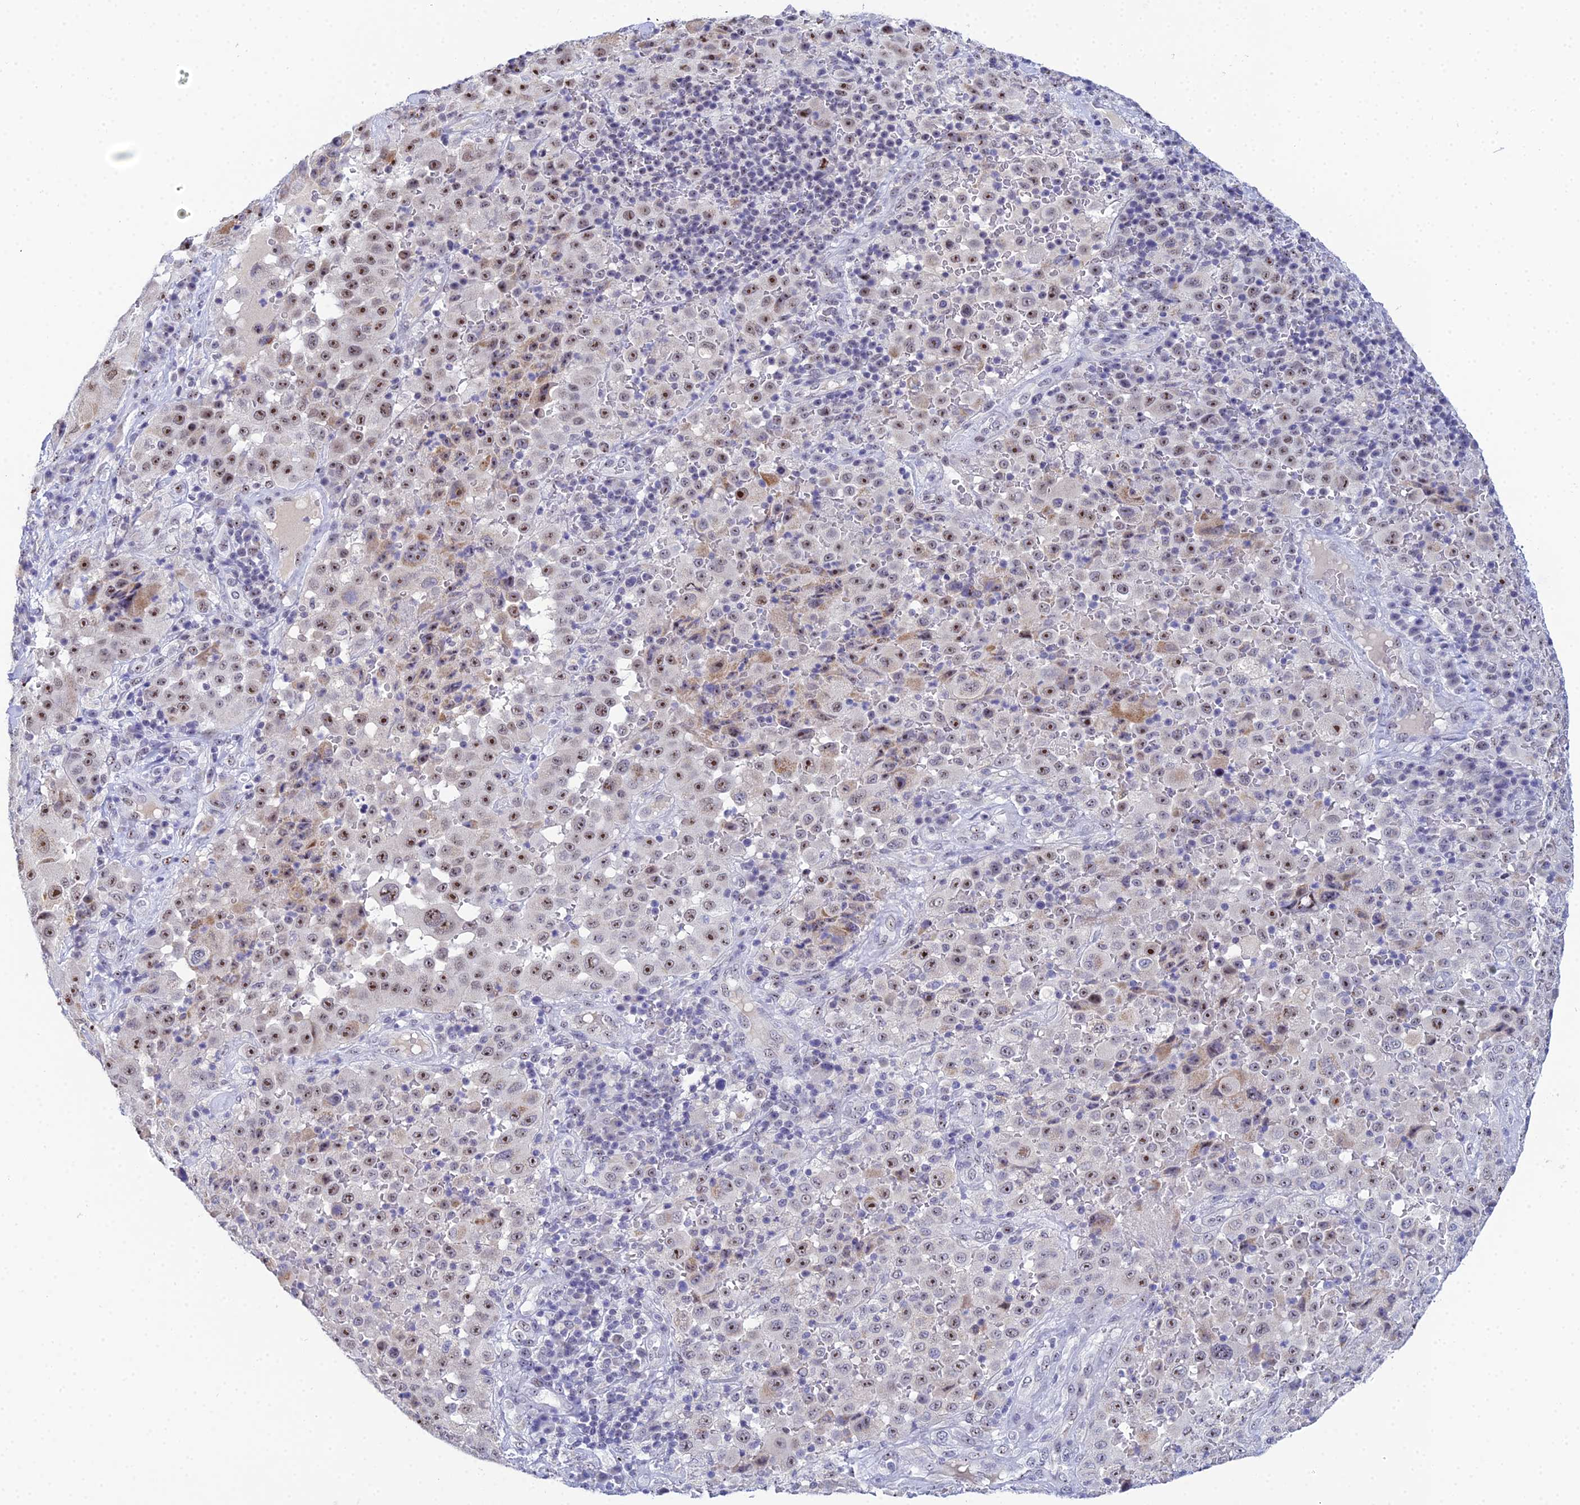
{"staining": {"intensity": "moderate", "quantity": "25%-75%", "location": "nuclear"}, "tissue": "melanoma", "cell_type": "Tumor cells", "image_type": "cancer", "snomed": [{"axis": "morphology", "description": "Malignant melanoma, Metastatic site"}, {"axis": "topography", "description": "Lymph node"}], "caption": "Protein positivity by immunohistochemistry (IHC) reveals moderate nuclear expression in approximately 25%-75% of tumor cells in malignant melanoma (metastatic site).", "gene": "PLPP4", "patient": {"sex": "male", "age": 62}}